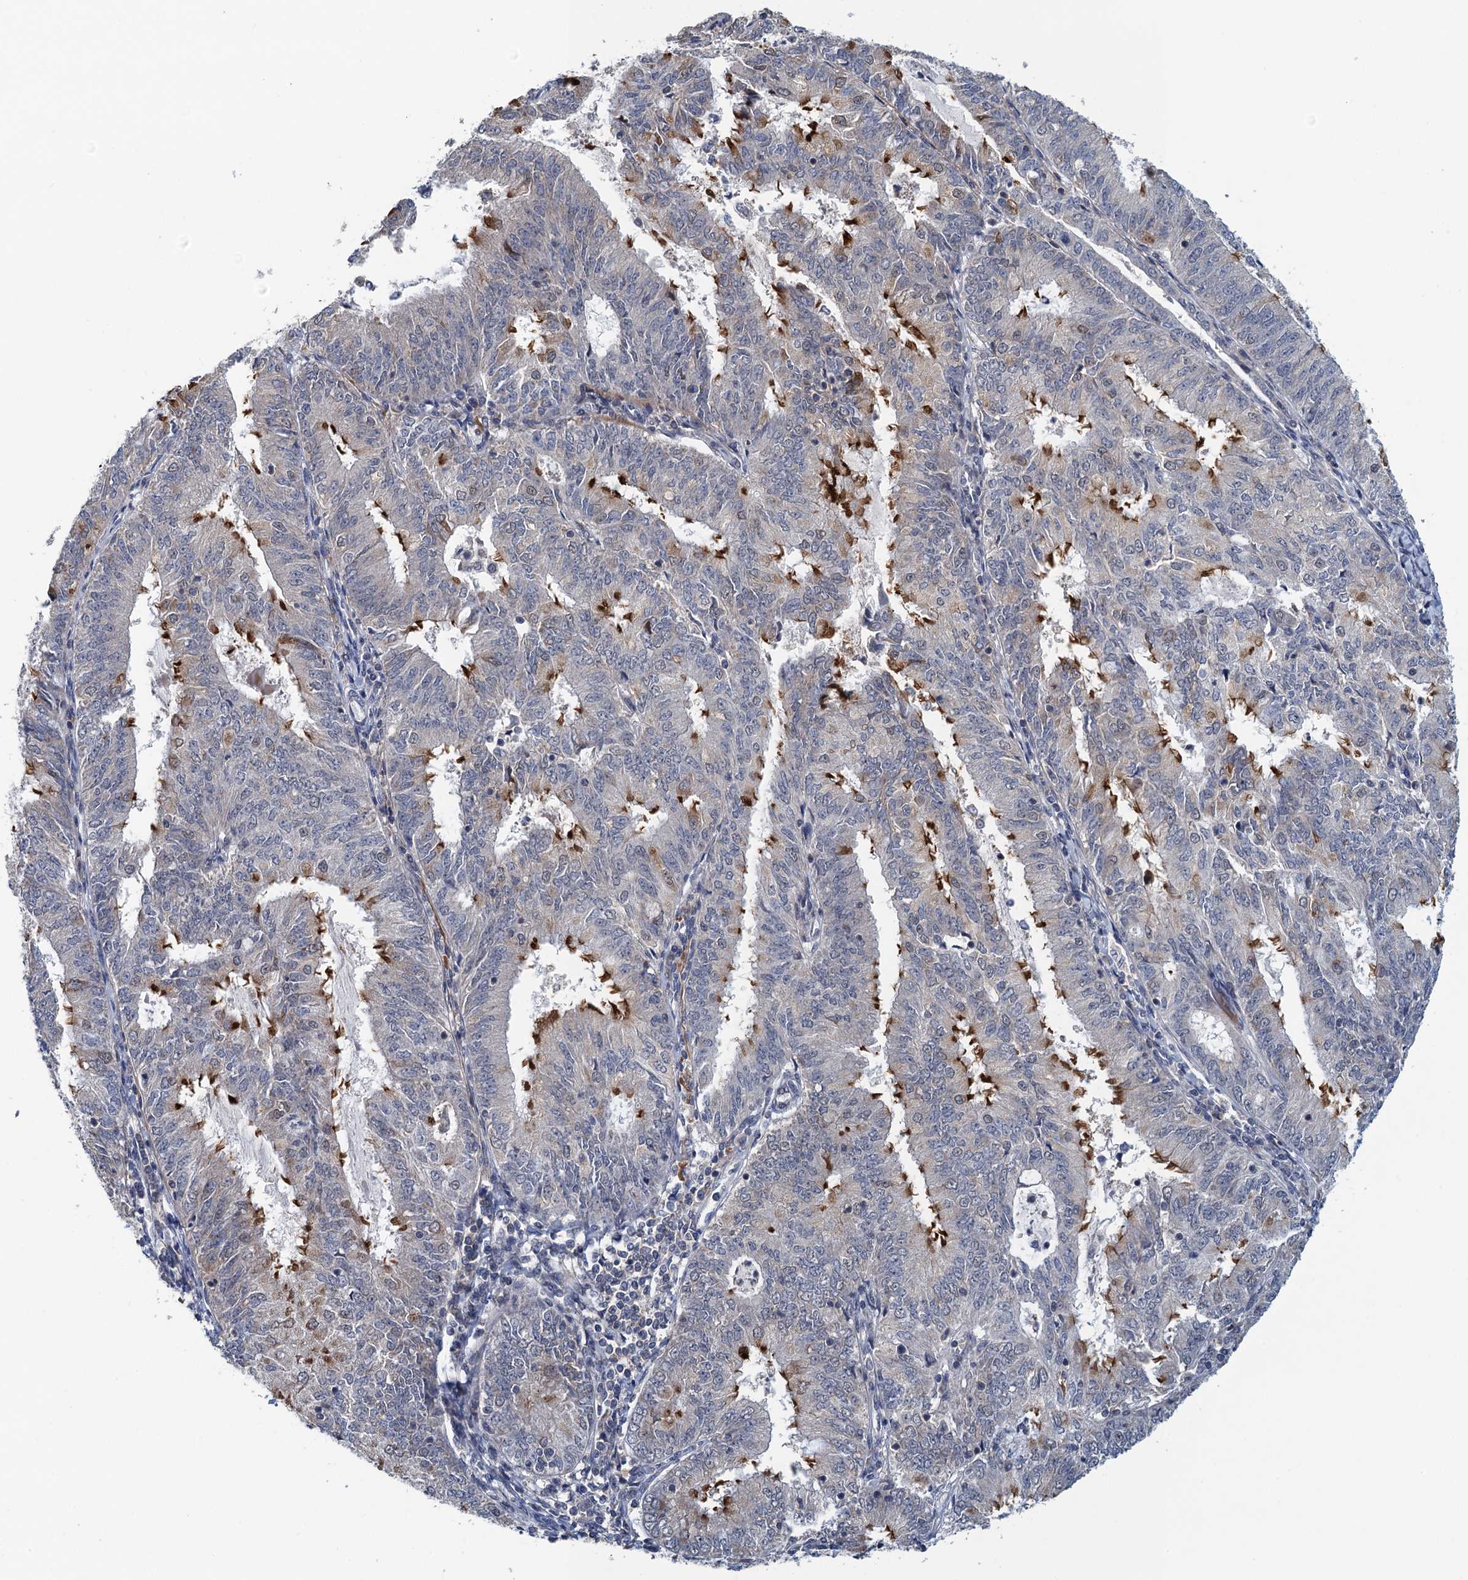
{"staining": {"intensity": "strong", "quantity": "<25%", "location": "cytoplasmic/membranous"}, "tissue": "endometrial cancer", "cell_type": "Tumor cells", "image_type": "cancer", "snomed": [{"axis": "morphology", "description": "Adenocarcinoma, NOS"}, {"axis": "topography", "description": "Endometrium"}], "caption": "IHC of human adenocarcinoma (endometrial) displays medium levels of strong cytoplasmic/membranous expression in approximately <25% of tumor cells. The staining was performed using DAB (3,3'-diaminobenzidine) to visualize the protein expression in brown, while the nuclei were stained in blue with hematoxylin (Magnification: 20x).", "gene": "MDM1", "patient": {"sex": "female", "age": 57}}